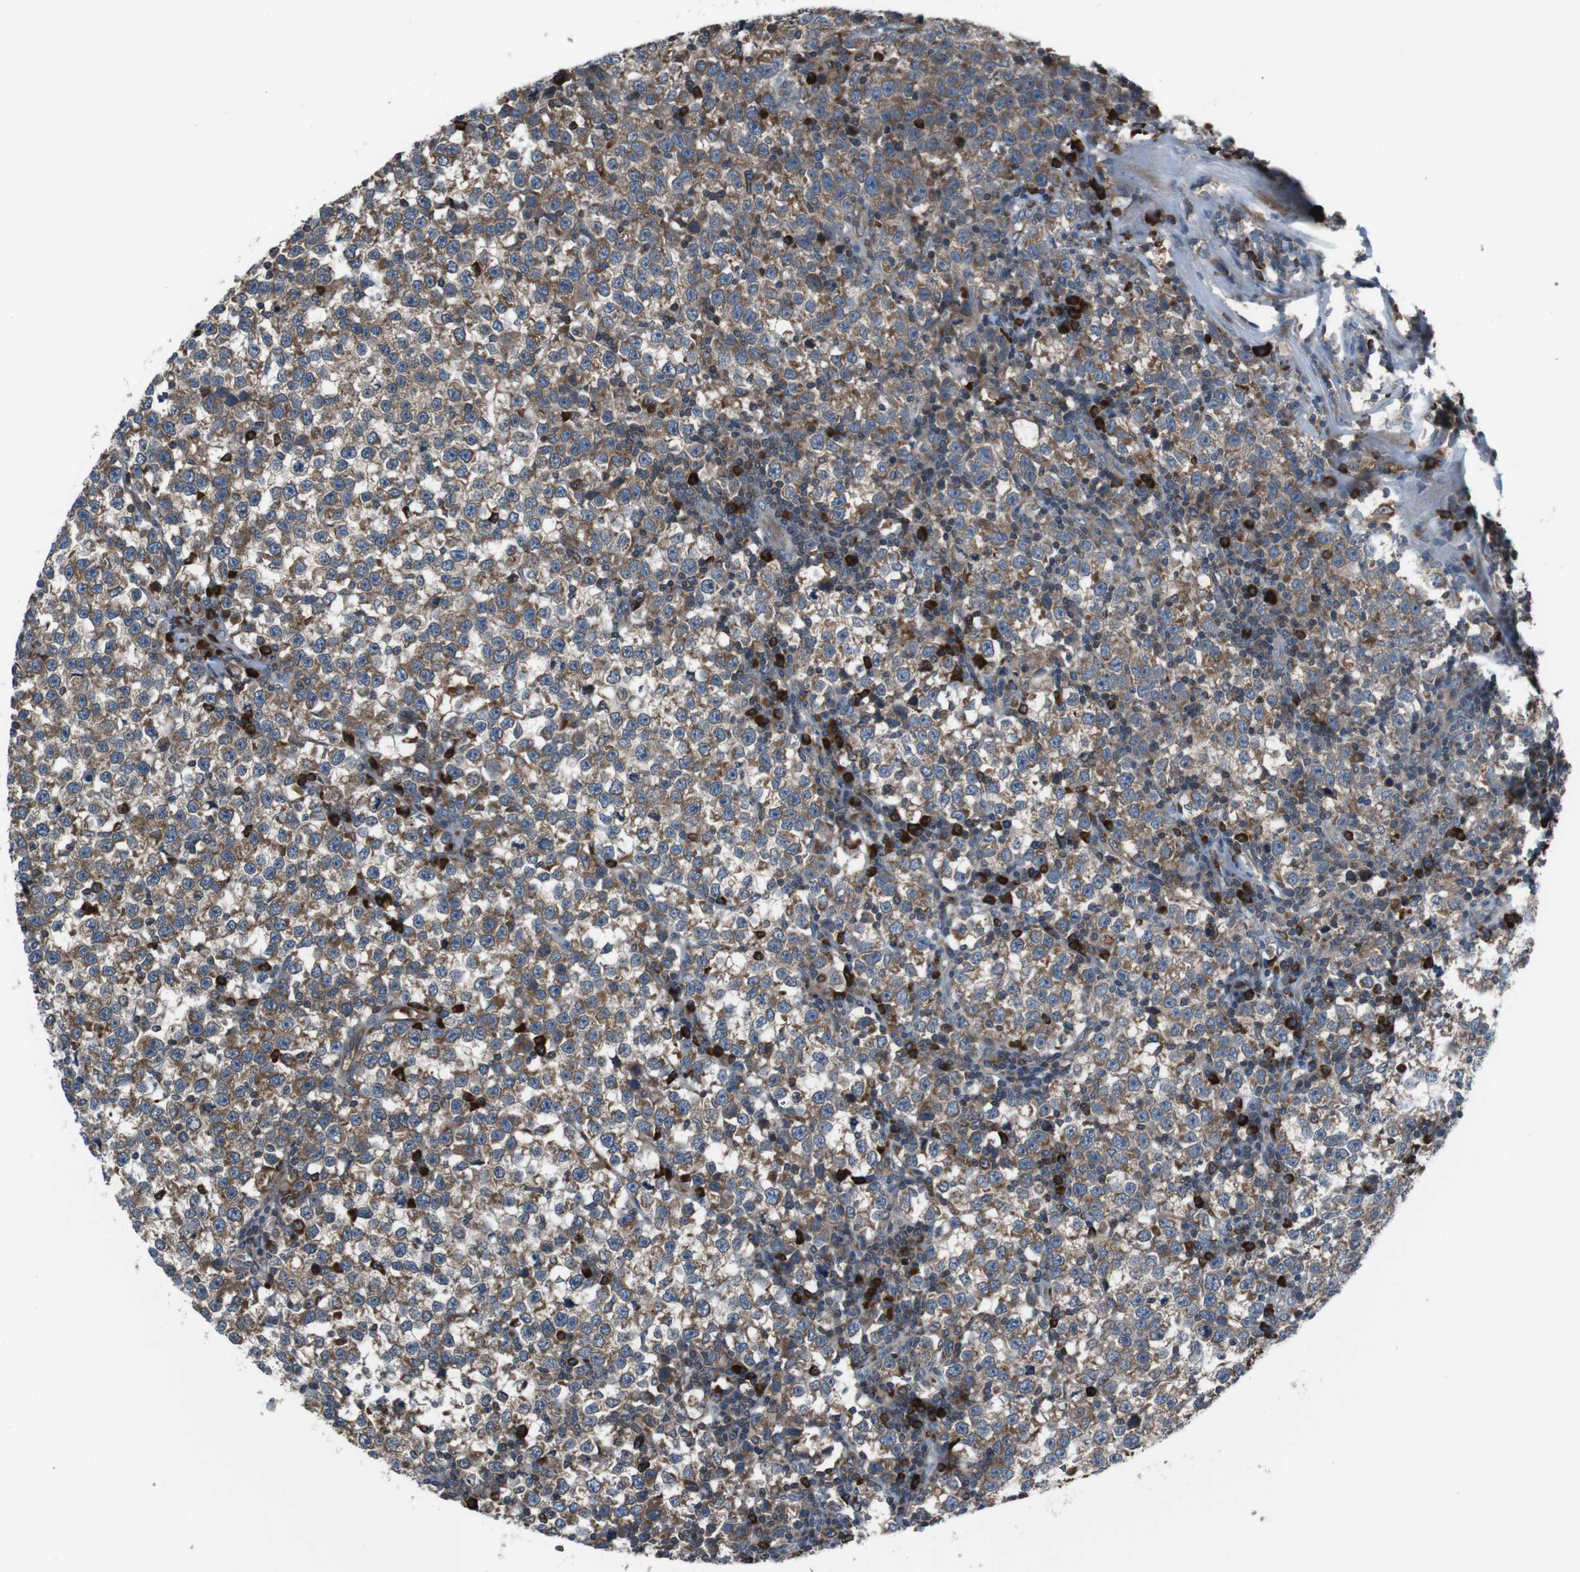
{"staining": {"intensity": "moderate", "quantity": ">75%", "location": "cytoplasmic/membranous"}, "tissue": "testis cancer", "cell_type": "Tumor cells", "image_type": "cancer", "snomed": [{"axis": "morphology", "description": "Seminoma, NOS"}, {"axis": "topography", "description": "Testis"}], "caption": "Human seminoma (testis) stained with a protein marker reveals moderate staining in tumor cells.", "gene": "SSR3", "patient": {"sex": "male", "age": 43}}